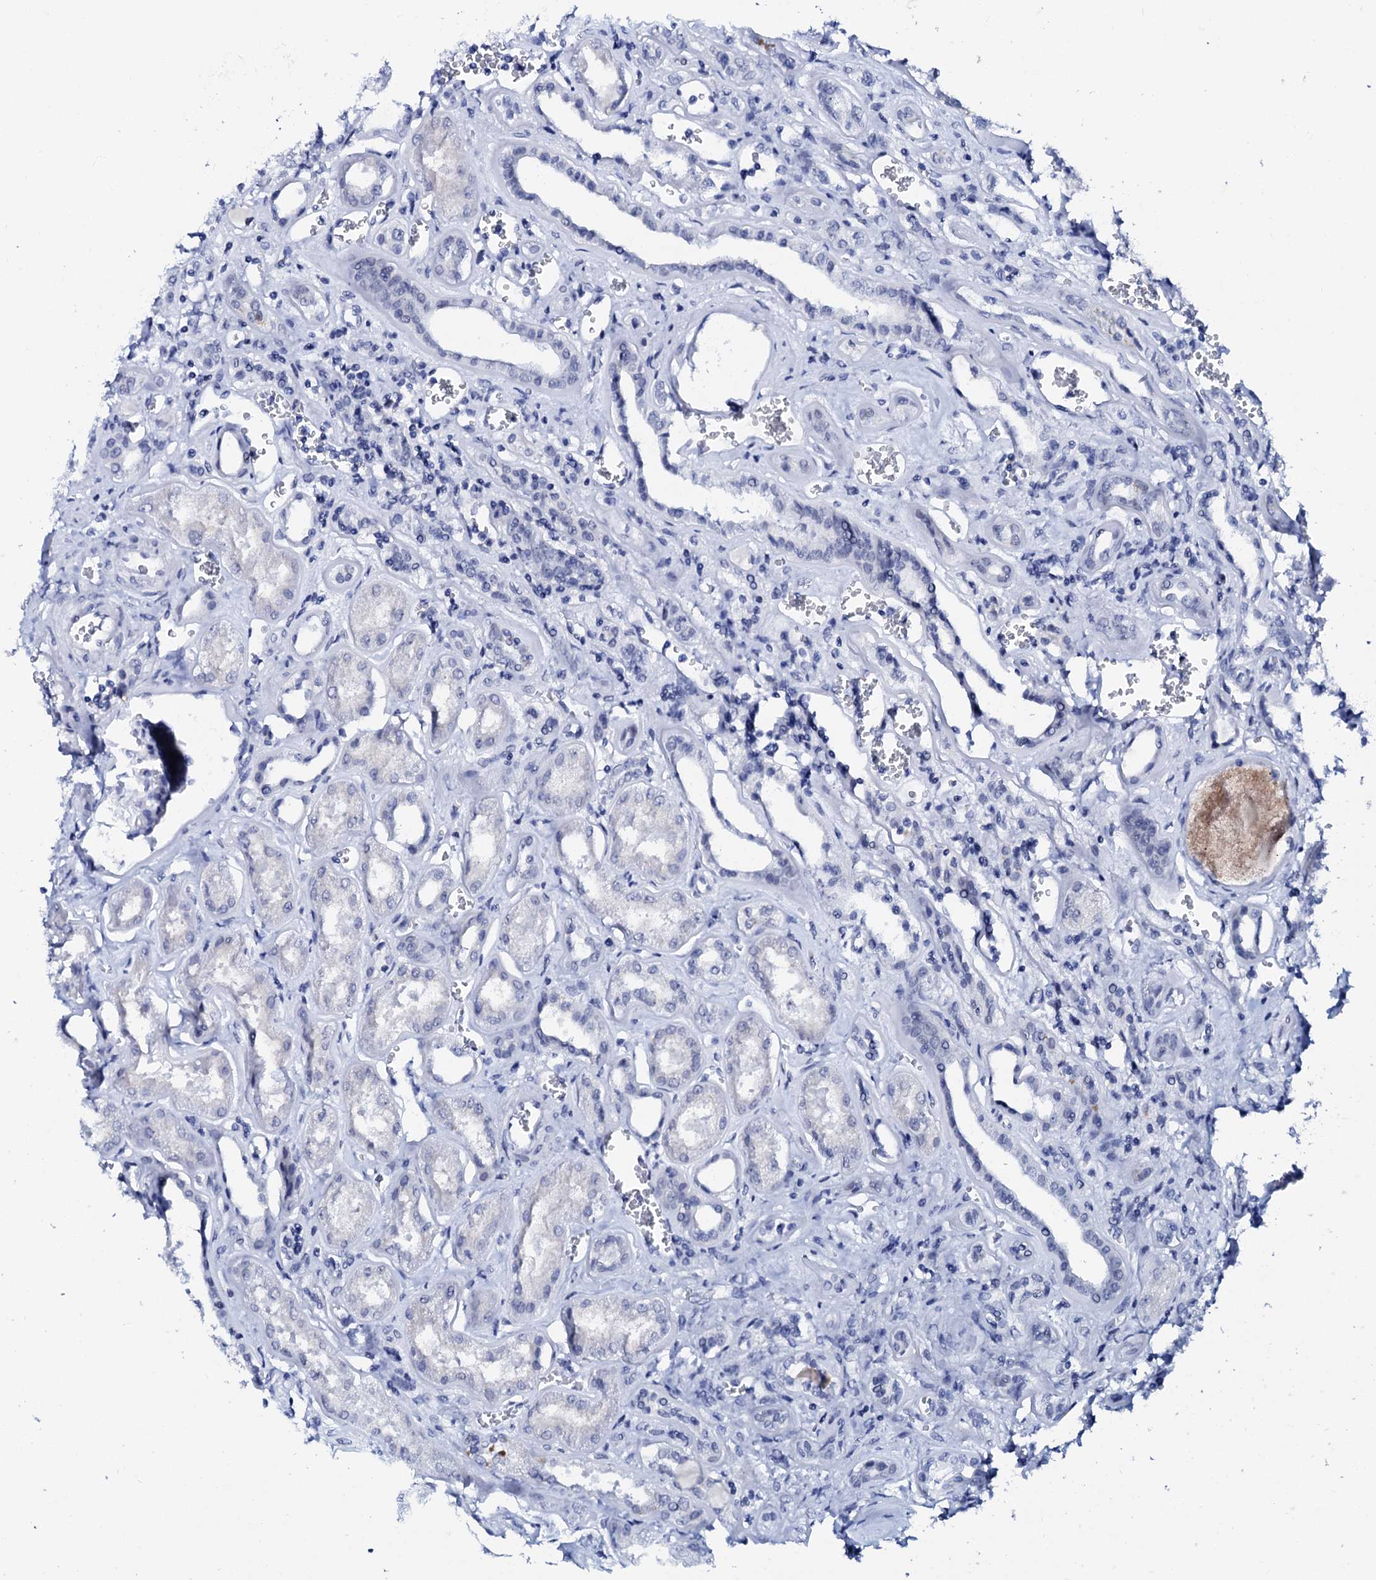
{"staining": {"intensity": "negative", "quantity": "none", "location": "none"}, "tissue": "kidney", "cell_type": "Cells in glomeruli", "image_type": "normal", "snomed": [{"axis": "morphology", "description": "Normal tissue, NOS"}, {"axis": "morphology", "description": "Adenocarcinoma, NOS"}, {"axis": "topography", "description": "Kidney"}], "caption": "IHC image of unremarkable kidney: kidney stained with DAB (3,3'-diaminobenzidine) reveals no significant protein positivity in cells in glomeruli.", "gene": "SPATA19", "patient": {"sex": "female", "age": 68}}